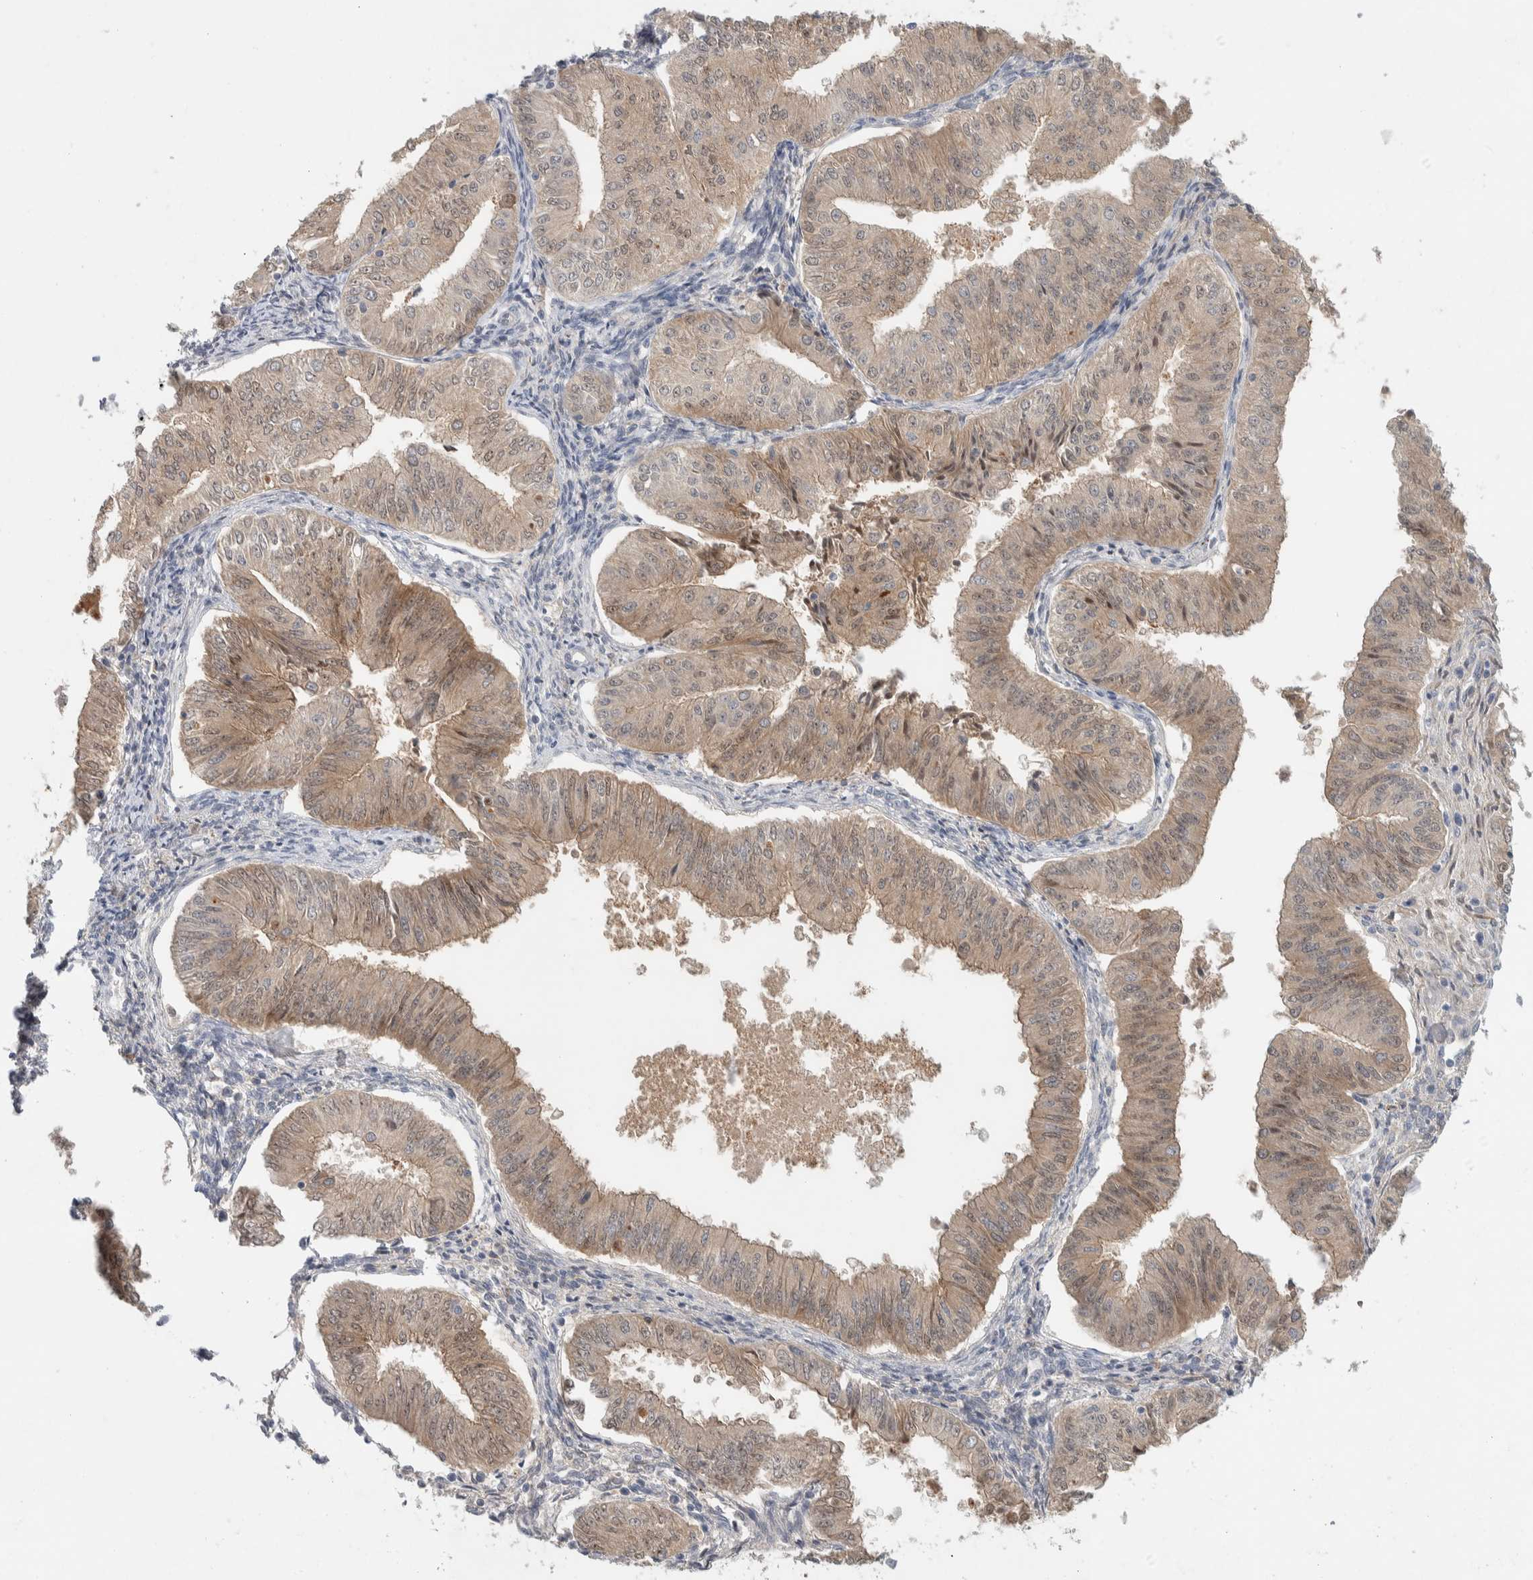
{"staining": {"intensity": "weak", "quantity": ">75%", "location": "cytoplasmic/membranous"}, "tissue": "endometrial cancer", "cell_type": "Tumor cells", "image_type": "cancer", "snomed": [{"axis": "morphology", "description": "Normal tissue, NOS"}, {"axis": "morphology", "description": "Adenocarcinoma, NOS"}, {"axis": "topography", "description": "Endometrium"}], "caption": "Protein staining shows weak cytoplasmic/membranous positivity in approximately >75% of tumor cells in endometrial cancer.", "gene": "DEPTOR", "patient": {"sex": "female", "age": 53}}